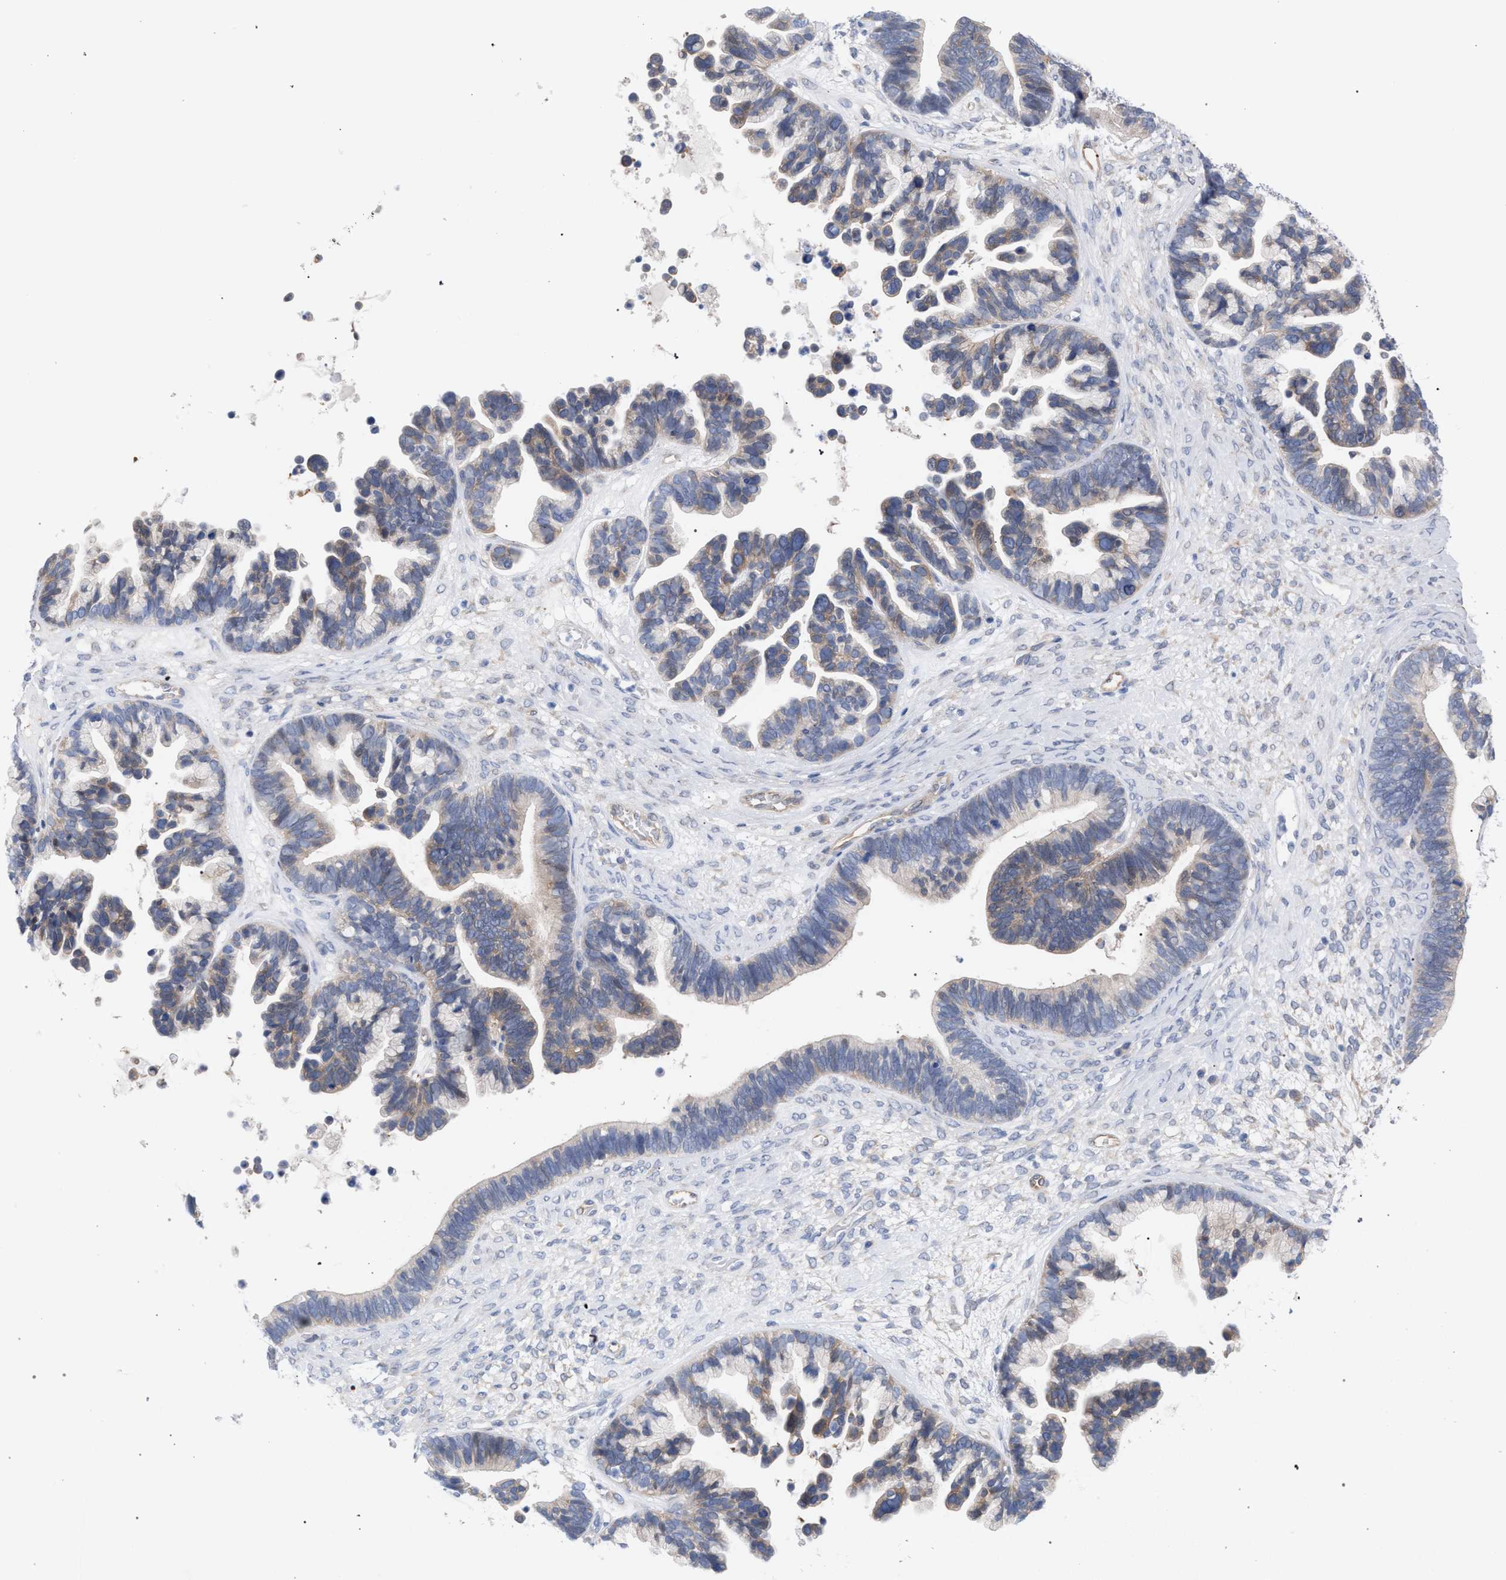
{"staining": {"intensity": "weak", "quantity": "25%-75%", "location": "cytoplasmic/membranous"}, "tissue": "ovarian cancer", "cell_type": "Tumor cells", "image_type": "cancer", "snomed": [{"axis": "morphology", "description": "Cystadenocarcinoma, serous, NOS"}, {"axis": "topography", "description": "Ovary"}], "caption": "Protein expression analysis of ovarian cancer shows weak cytoplasmic/membranous staining in about 25%-75% of tumor cells.", "gene": "FHOD3", "patient": {"sex": "female", "age": 56}}